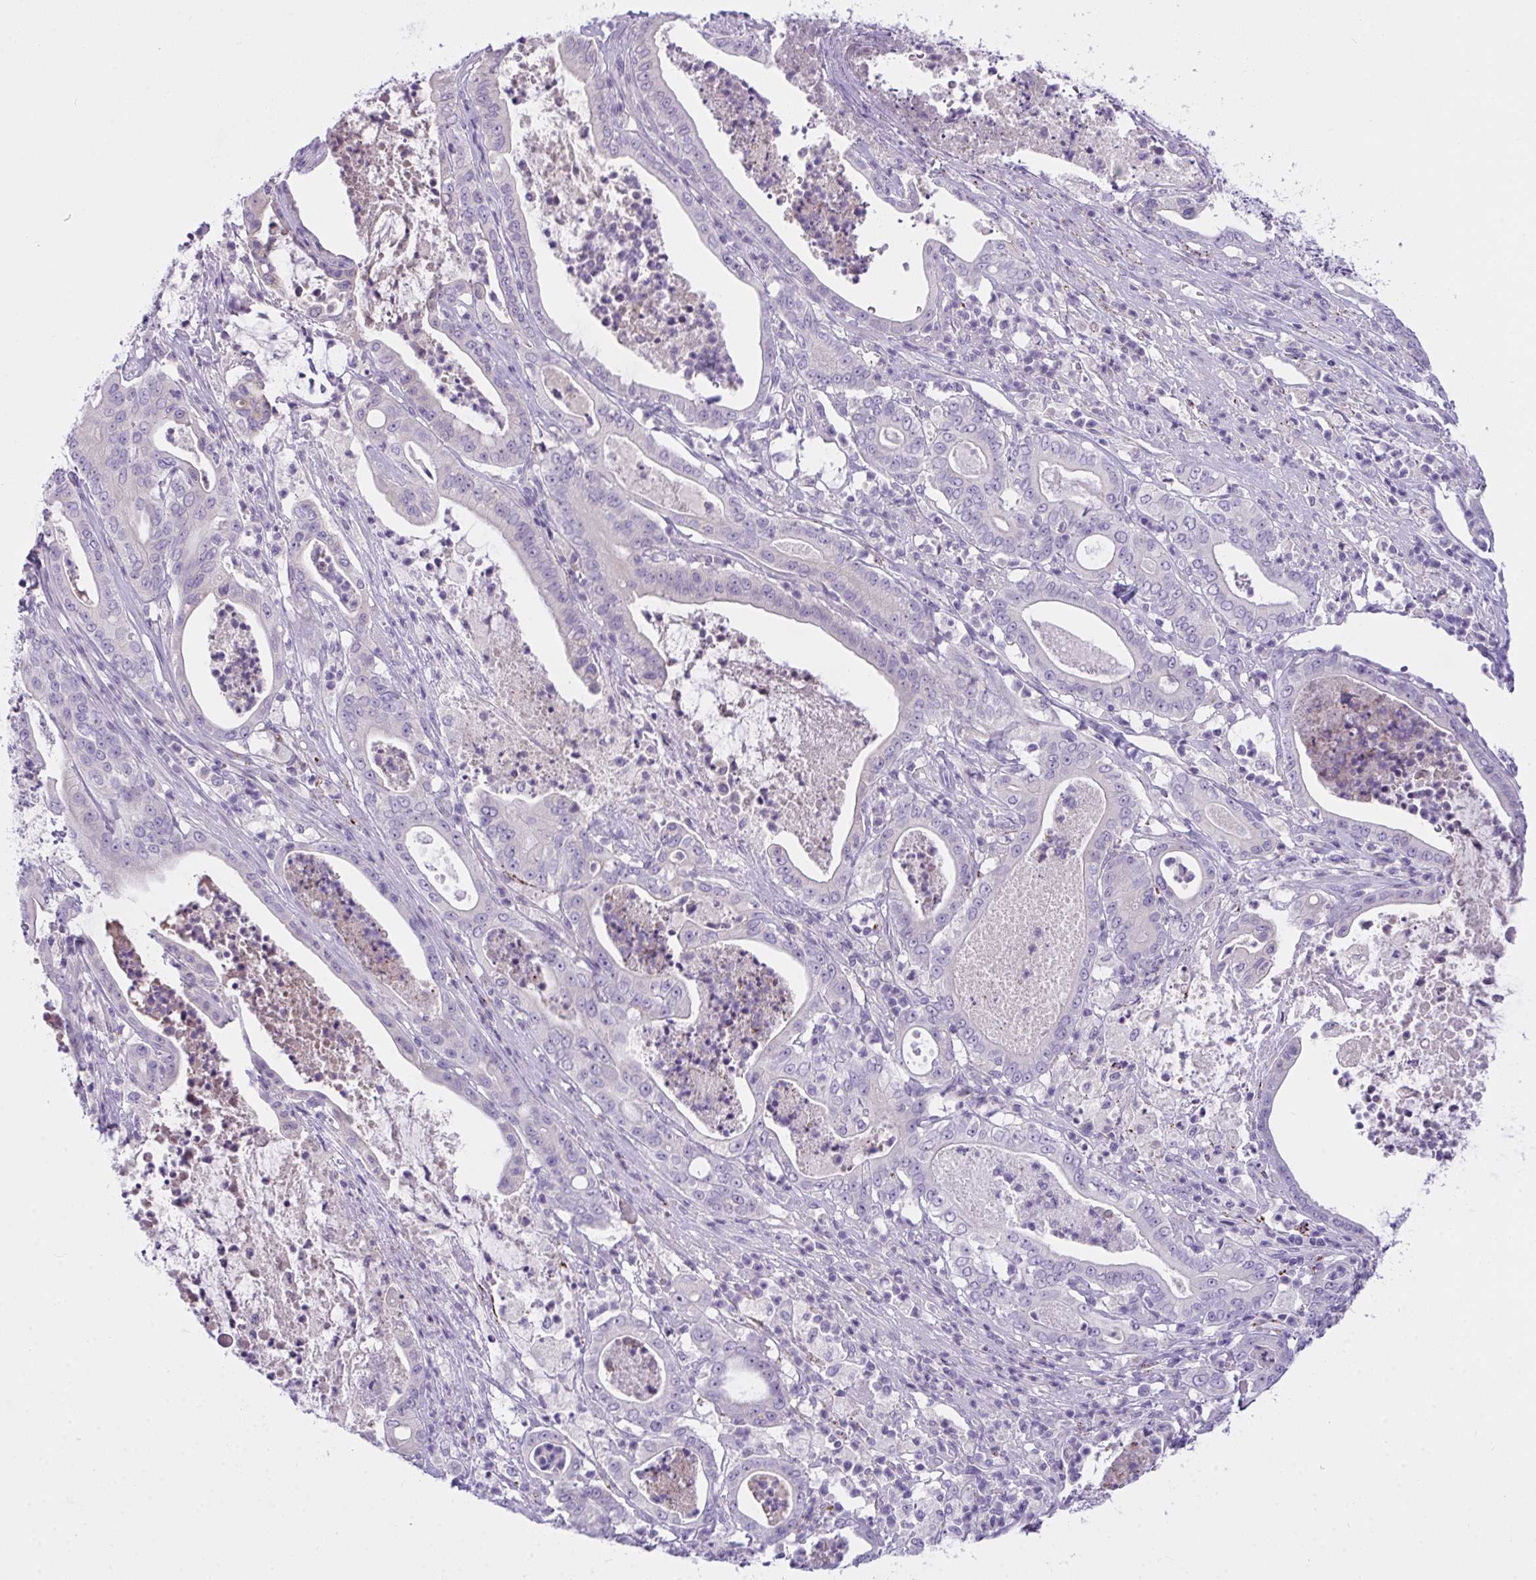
{"staining": {"intensity": "negative", "quantity": "none", "location": "none"}, "tissue": "pancreatic cancer", "cell_type": "Tumor cells", "image_type": "cancer", "snomed": [{"axis": "morphology", "description": "Adenocarcinoma, NOS"}, {"axis": "topography", "description": "Pancreas"}], "caption": "The histopathology image displays no staining of tumor cells in pancreatic adenocarcinoma.", "gene": "SEMA6B", "patient": {"sex": "male", "age": 71}}